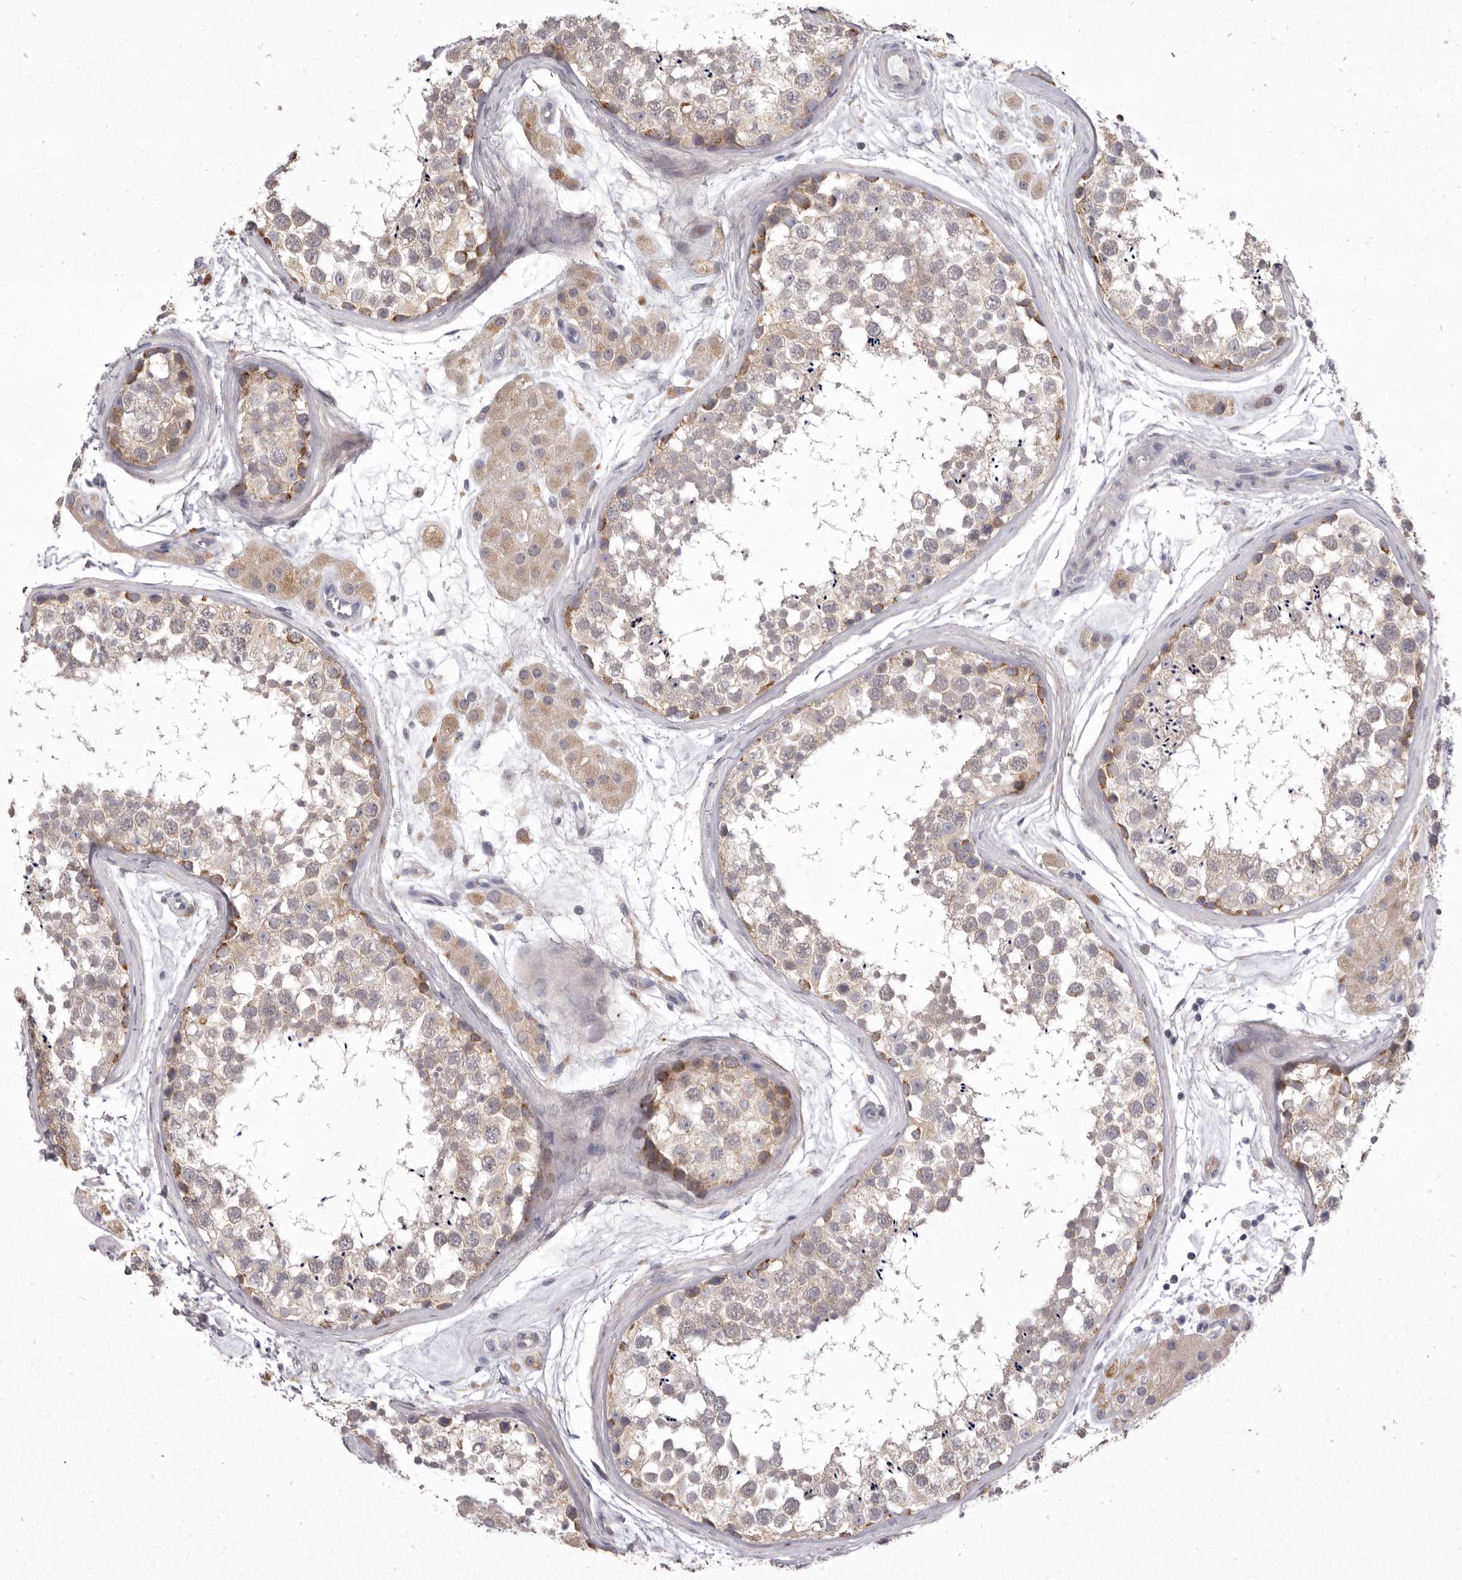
{"staining": {"intensity": "moderate", "quantity": "25%-75%", "location": "cytoplasmic/membranous"}, "tissue": "testis", "cell_type": "Cells in seminiferous ducts", "image_type": "normal", "snomed": [{"axis": "morphology", "description": "Normal tissue, NOS"}, {"axis": "topography", "description": "Testis"}], "caption": "Testis stained for a protein shows moderate cytoplasmic/membranous positivity in cells in seminiferous ducts.", "gene": "P2RX6", "patient": {"sex": "male", "age": 56}}